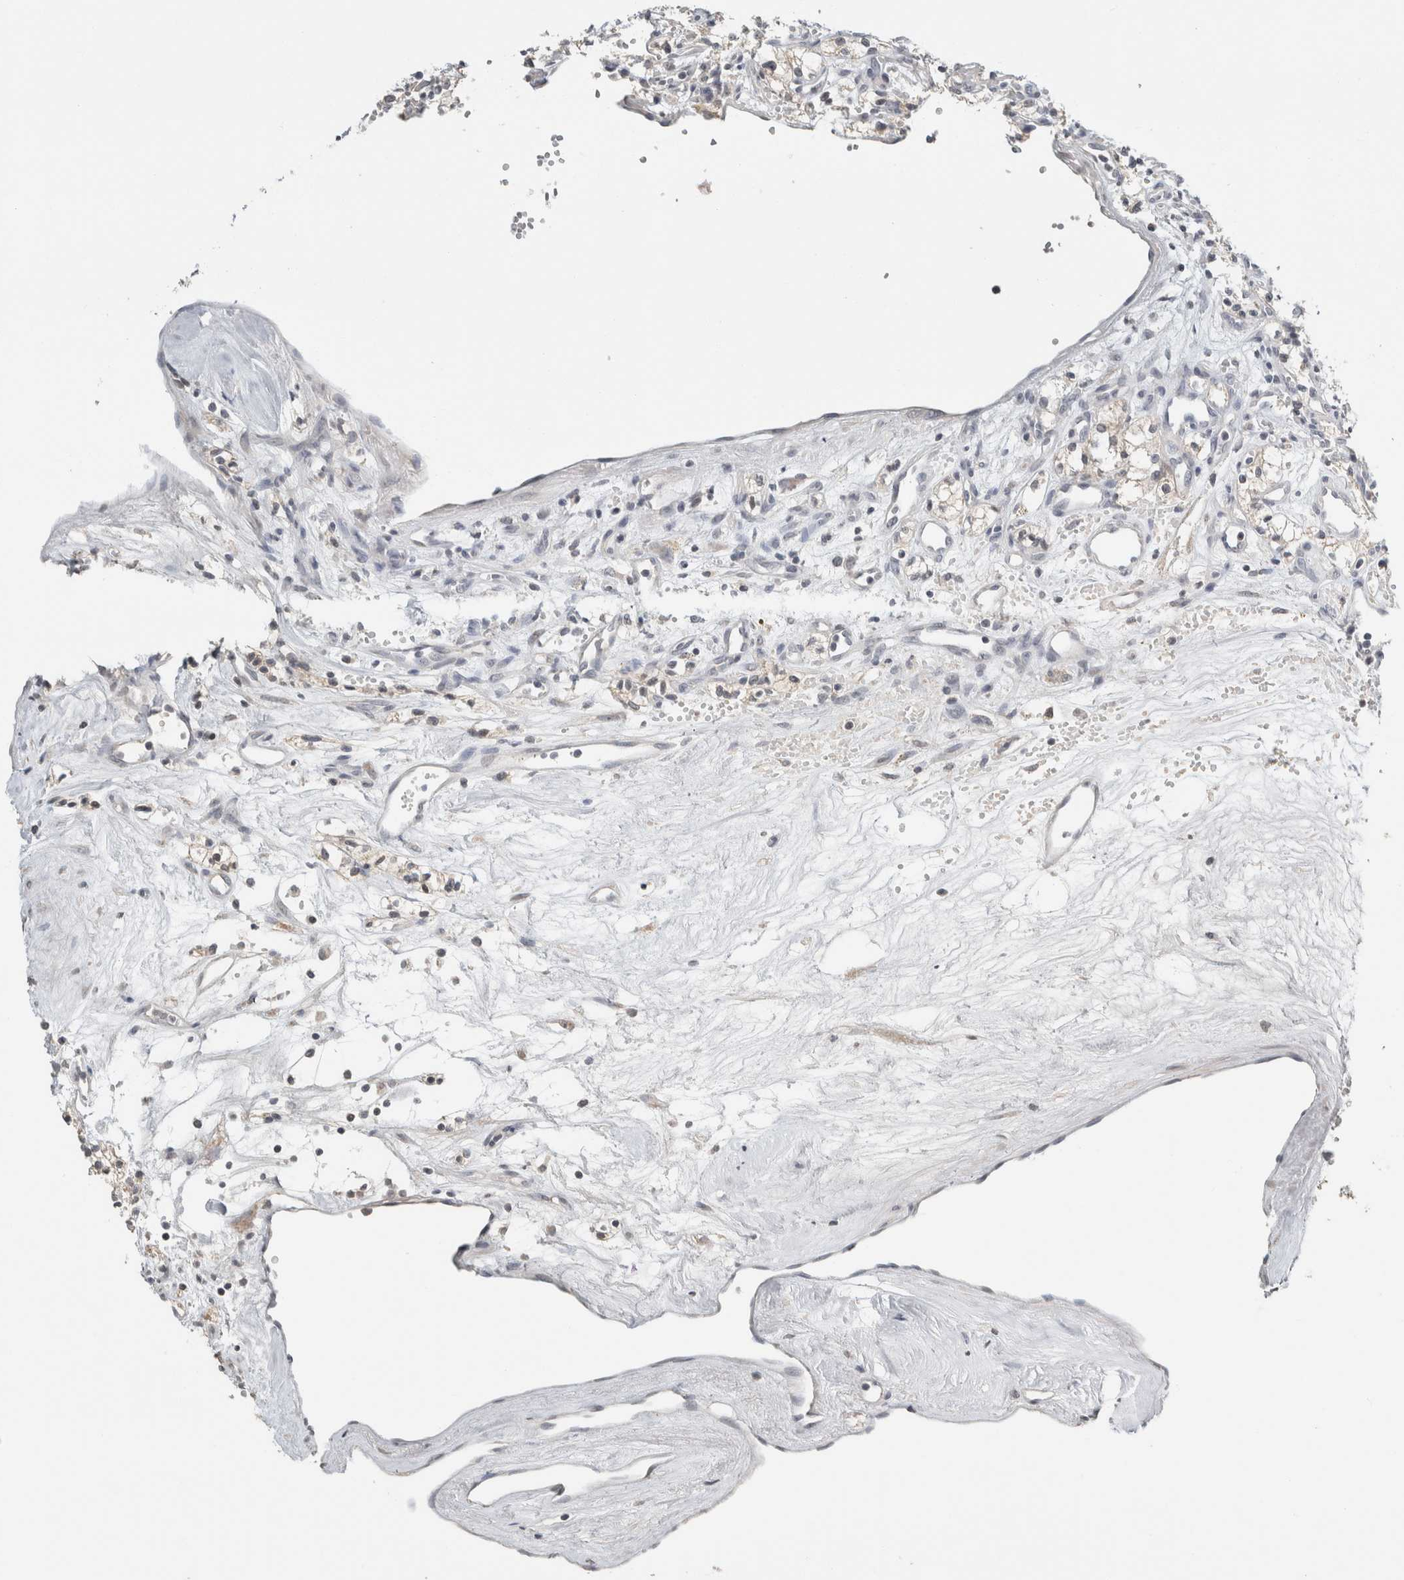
{"staining": {"intensity": "negative", "quantity": "none", "location": "none"}, "tissue": "renal cancer", "cell_type": "Tumor cells", "image_type": "cancer", "snomed": [{"axis": "morphology", "description": "Adenocarcinoma, NOS"}, {"axis": "topography", "description": "Kidney"}], "caption": "Protein analysis of adenocarcinoma (renal) demonstrates no significant positivity in tumor cells. The staining is performed using DAB brown chromogen with nuclei counter-stained in using hematoxylin.", "gene": "CRAT", "patient": {"sex": "male", "age": 59}}